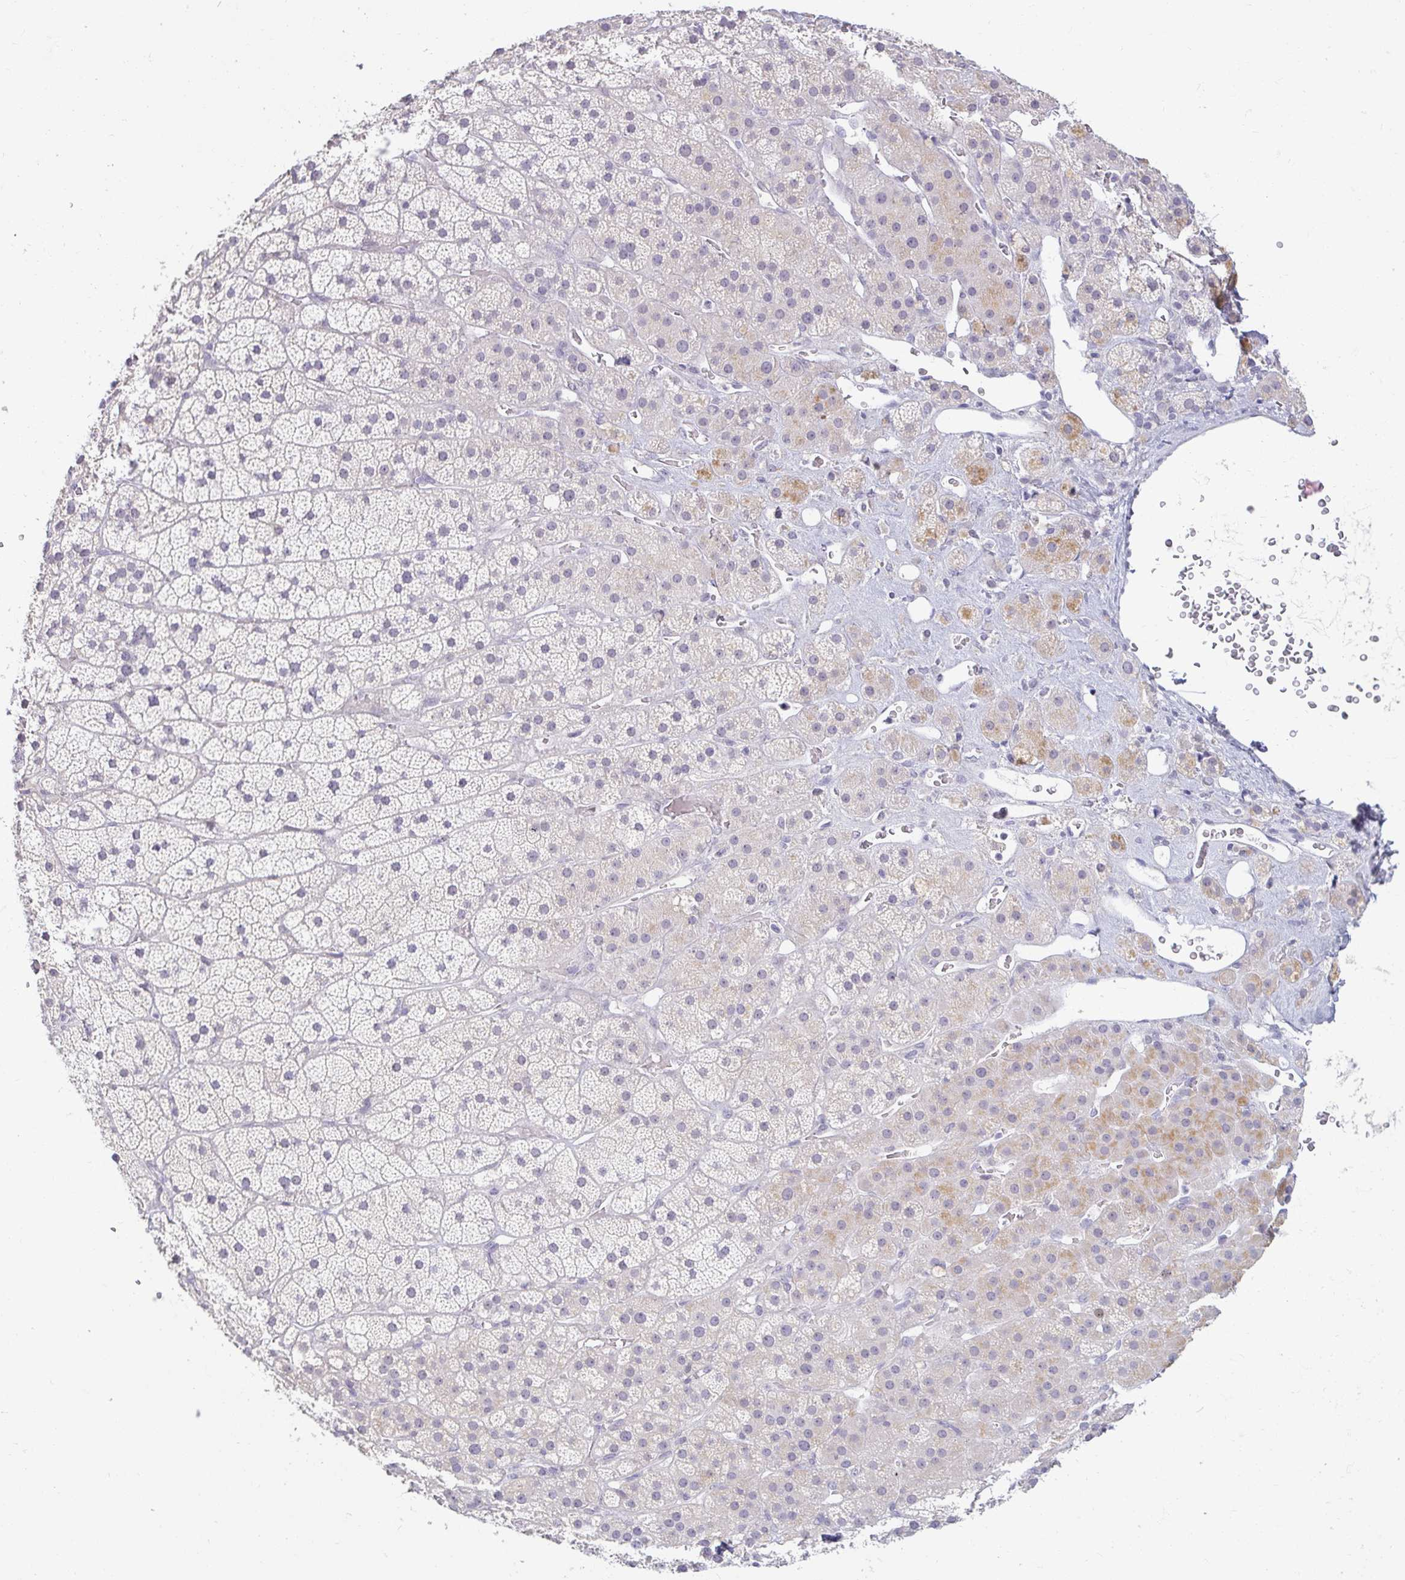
{"staining": {"intensity": "weak", "quantity": "<25%", "location": "cytoplasmic/membranous"}, "tissue": "adrenal gland", "cell_type": "Glandular cells", "image_type": "normal", "snomed": [{"axis": "morphology", "description": "Normal tissue, NOS"}, {"axis": "topography", "description": "Adrenal gland"}], "caption": "Immunohistochemistry (IHC) of benign human adrenal gland demonstrates no positivity in glandular cells. The staining was performed using DAB to visualize the protein expression in brown, while the nuclei were stained in blue with hematoxylin (Magnification: 20x).", "gene": "DDN", "patient": {"sex": "male", "age": 57}}